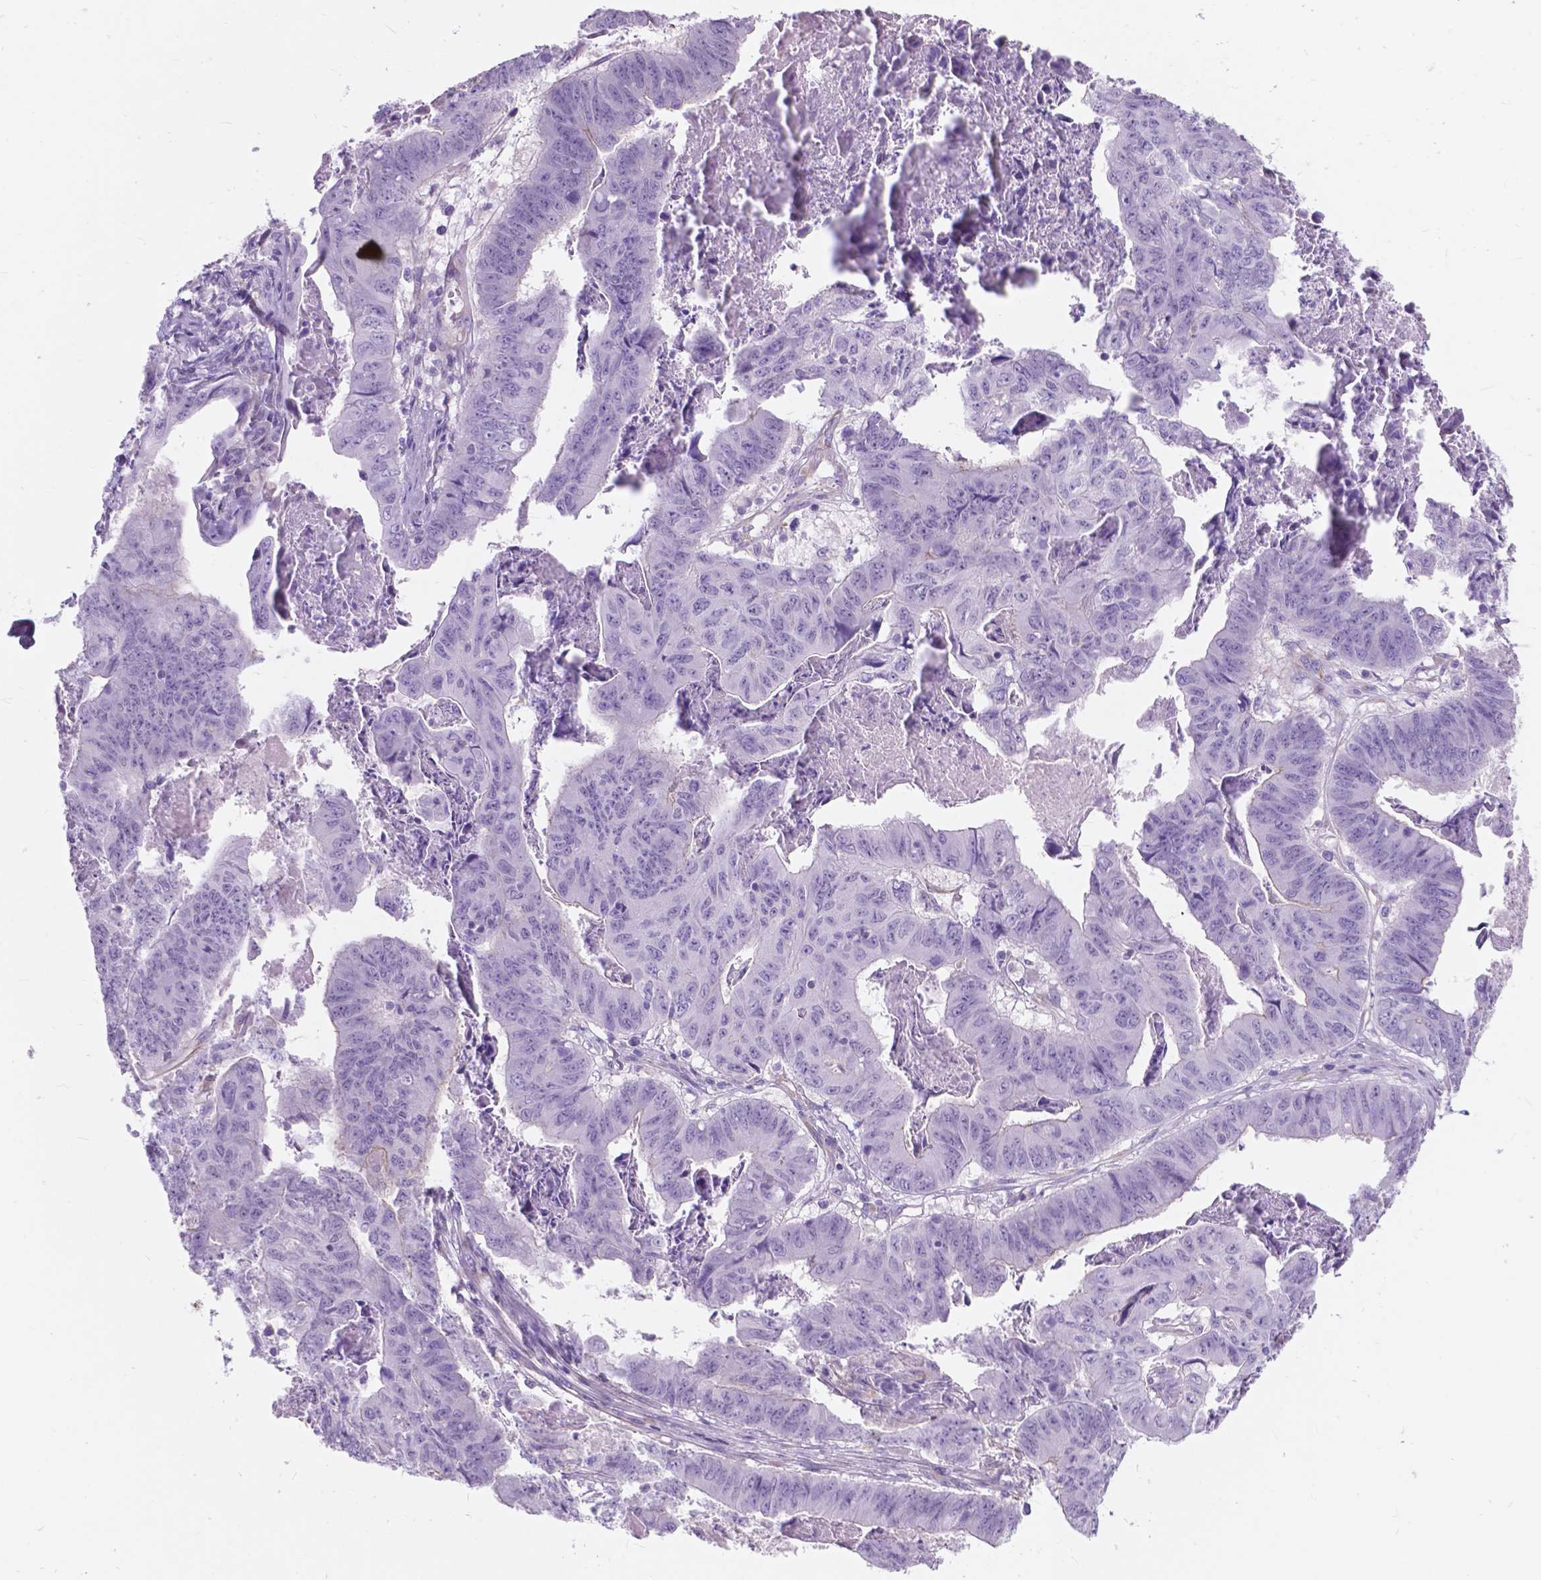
{"staining": {"intensity": "negative", "quantity": "none", "location": "none"}, "tissue": "stomach cancer", "cell_type": "Tumor cells", "image_type": "cancer", "snomed": [{"axis": "morphology", "description": "Adenocarcinoma, NOS"}, {"axis": "topography", "description": "Stomach, lower"}], "caption": "Protein analysis of stomach cancer exhibits no significant staining in tumor cells.", "gene": "AMOT", "patient": {"sex": "male", "age": 77}}